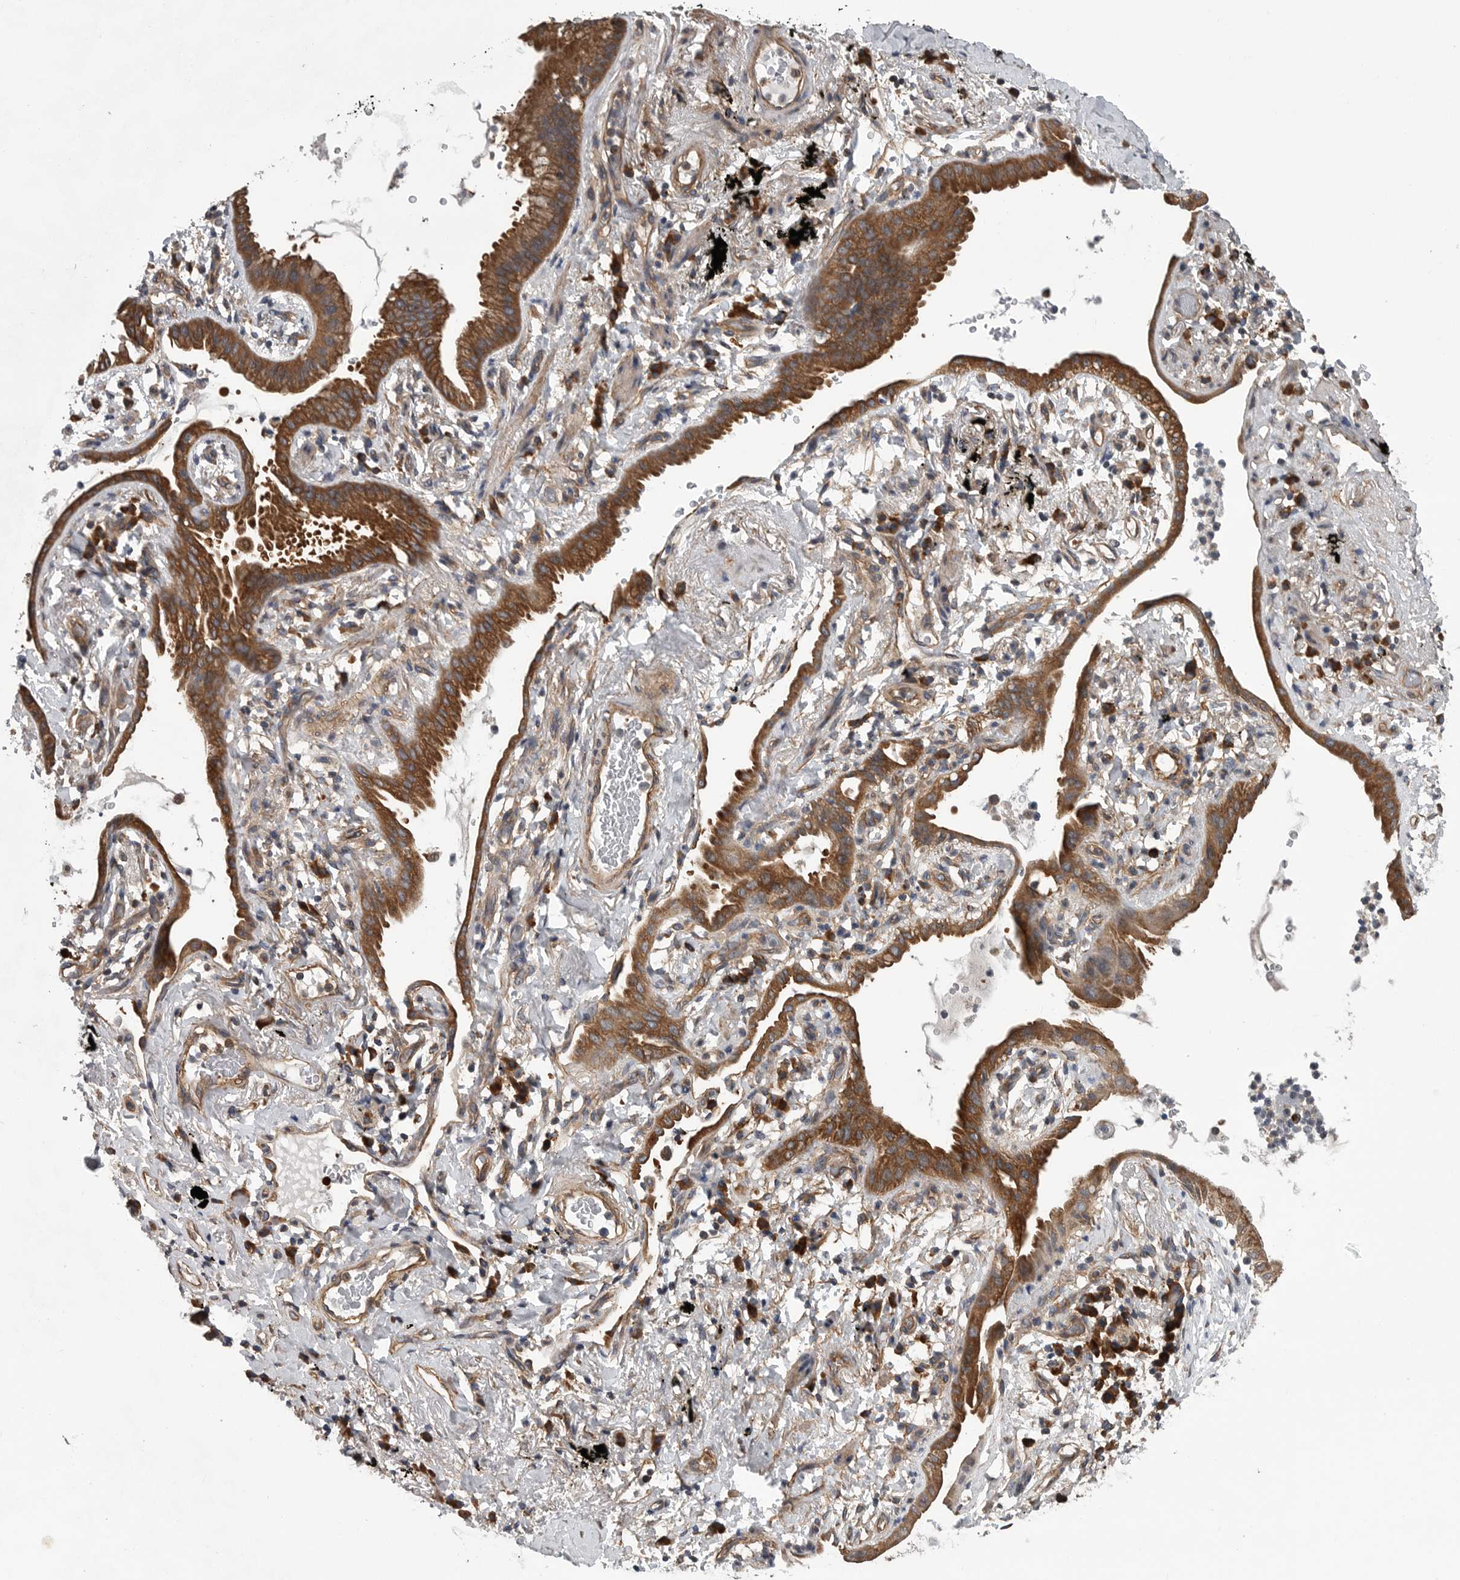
{"staining": {"intensity": "moderate", "quantity": ">75%", "location": "cytoplasmic/membranous"}, "tissue": "lung cancer", "cell_type": "Tumor cells", "image_type": "cancer", "snomed": [{"axis": "morphology", "description": "Adenocarcinoma, NOS"}, {"axis": "topography", "description": "Lung"}], "caption": "Lung cancer stained with DAB (3,3'-diaminobenzidine) immunohistochemistry (IHC) shows medium levels of moderate cytoplasmic/membranous staining in approximately >75% of tumor cells. (IHC, brightfield microscopy, high magnification).", "gene": "OXR1", "patient": {"sex": "female", "age": 70}}